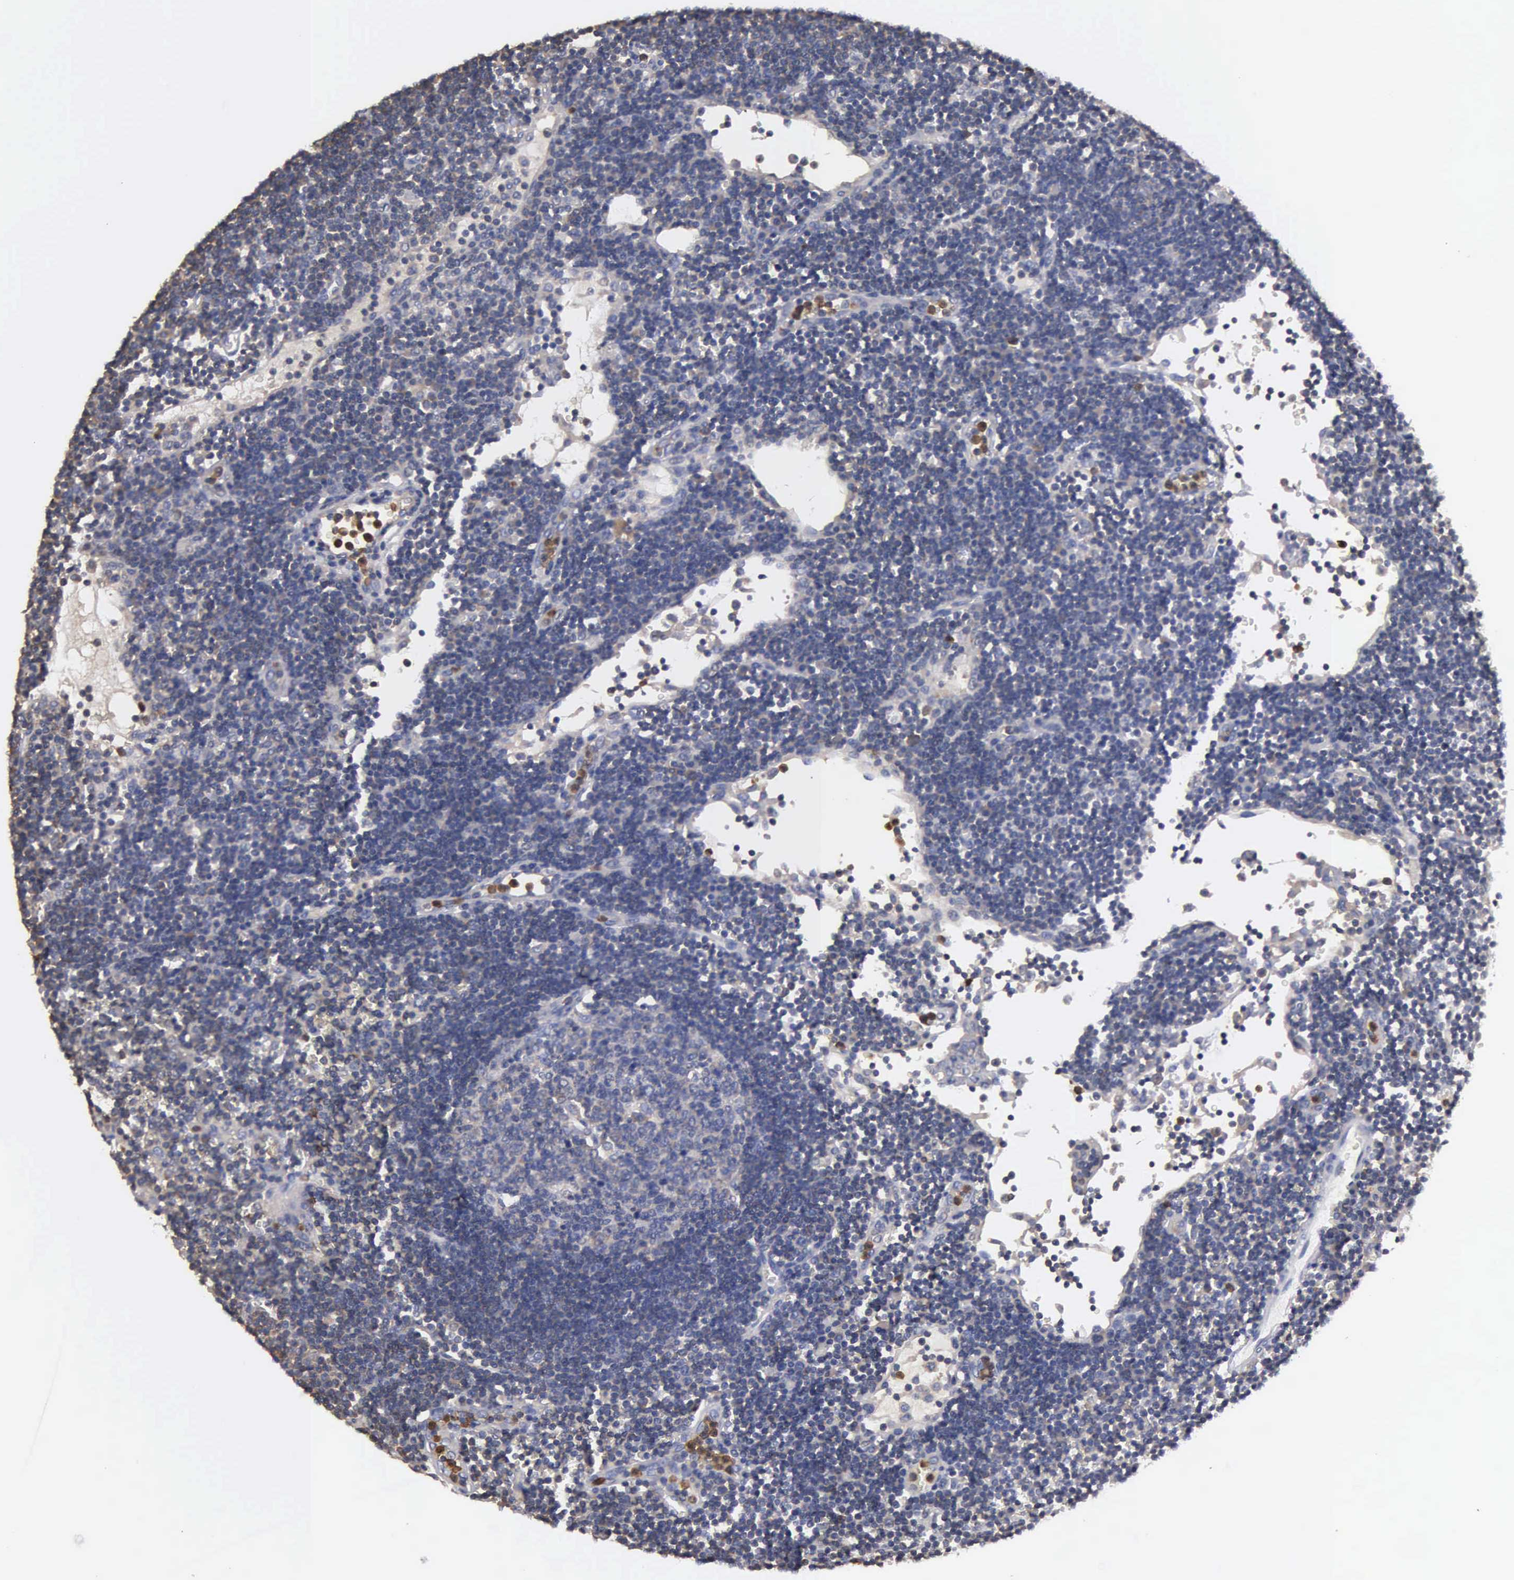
{"staining": {"intensity": "weak", "quantity": "25%-75%", "location": "cytoplasmic/membranous"}, "tissue": "lymph node", "cell_type": "Germinal center cells", "image_type": "normal", "snomed": [{"axis": "morphology", "description": "Normal tissue, NOS"}, {"axis": "topography", "description": "Lymph node"}], "caption": "Approximately 25%-75% of germinal center cells in benign lymph node display weak cytoplasmic/membranous protein positivity as visualized by brown immunohistochemical staining.", "gene": "G6PD", "patient": {"sex": "male", "age": 54}}